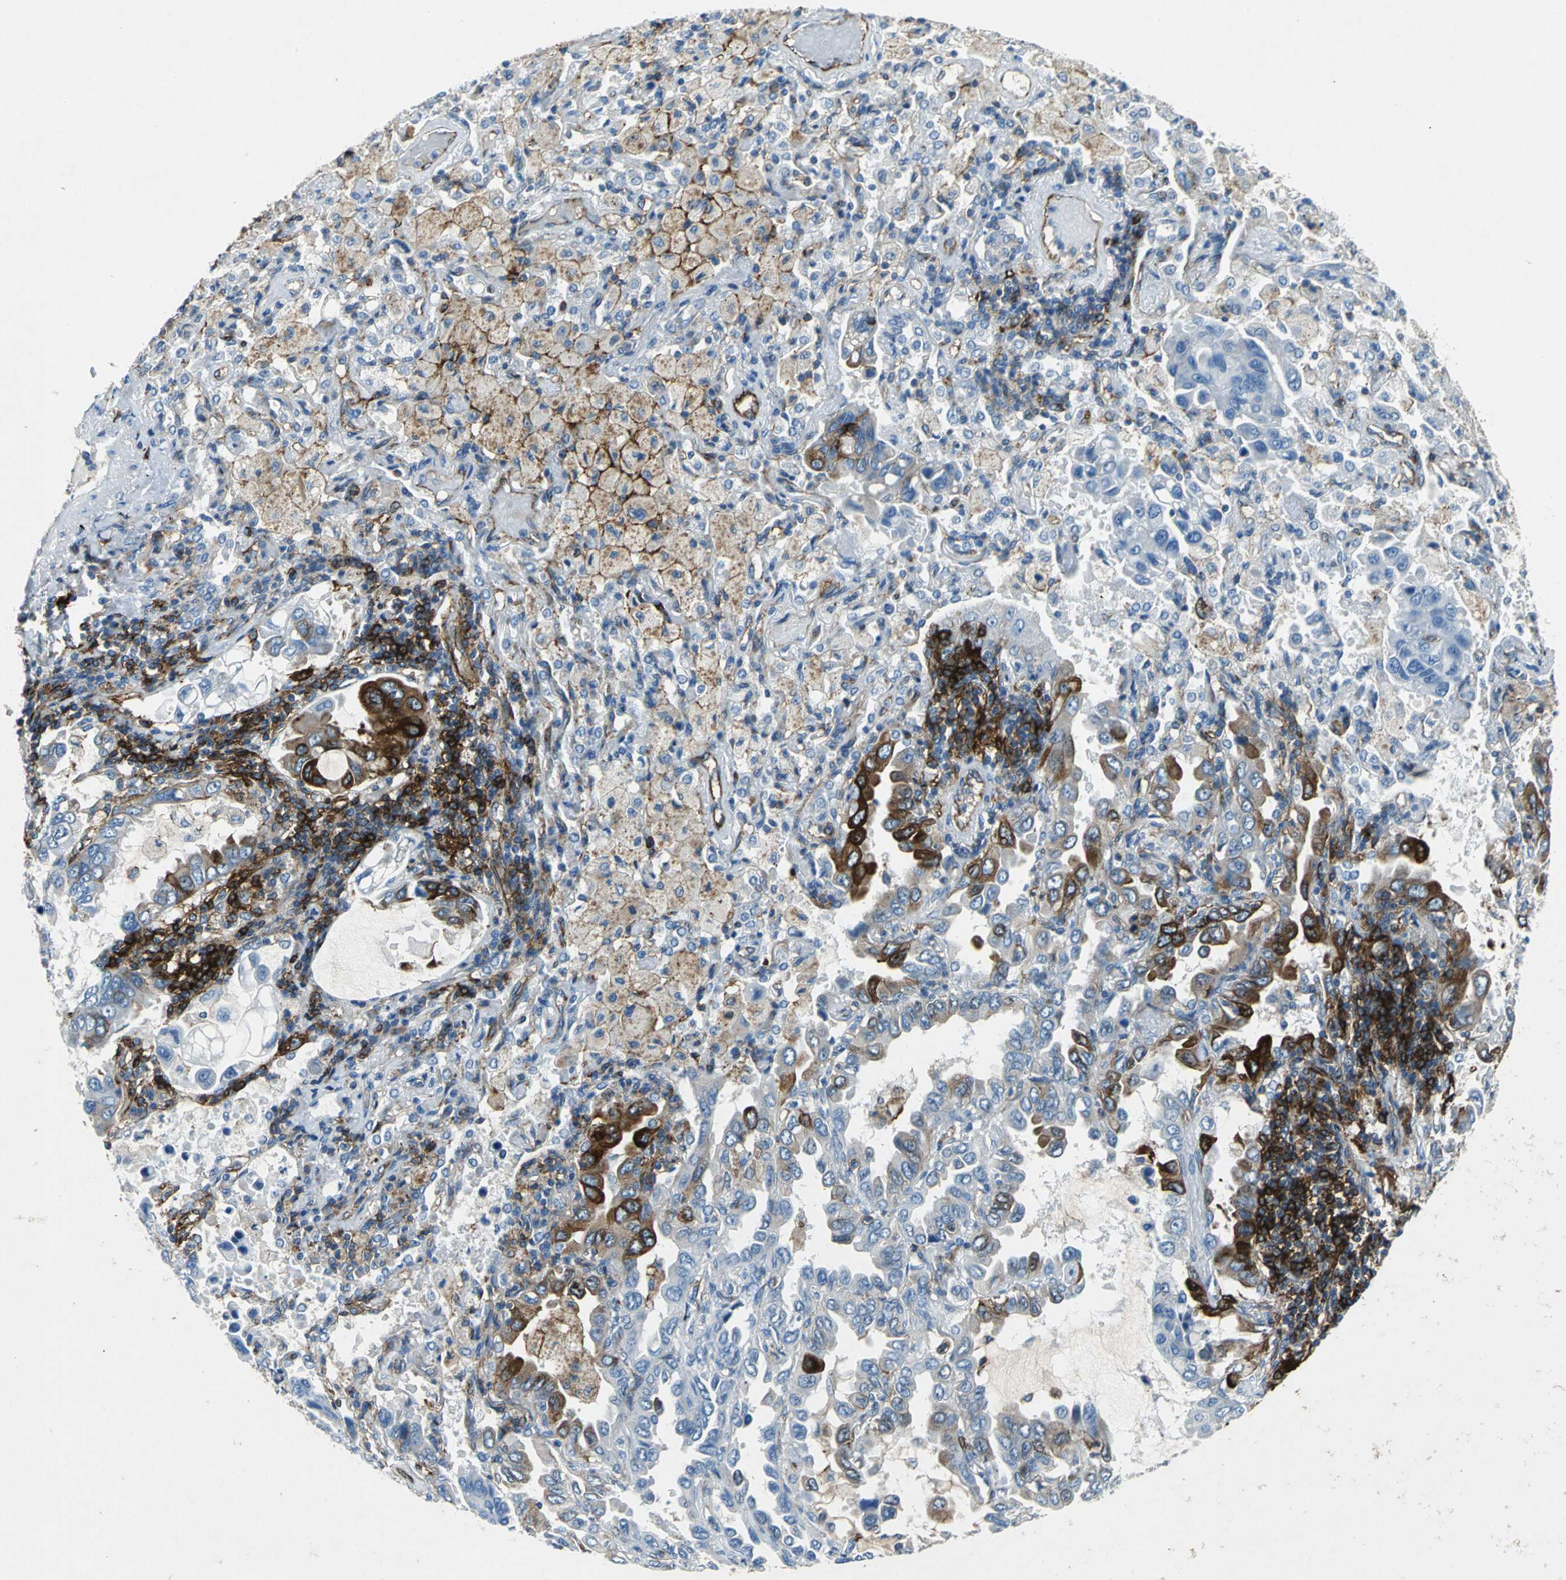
{"staining": {"intensity": "strong", "quantity": "<25%", "location": "cytoplasmic/membranous"}, "tissue": "lung cancer", "cell_type": "Tumor cells", "image_type": "cancer", "snomed": [{"axis": "morphology", "description": "Adenocarcinoma, NOS"}, {"axis": "topography", "description": "Lung"}], "caption": "This micrograph demonstrates immunohistochemistry staining of human lung cancer, with medium strong cytoplasmic/membranous expression in approximately <25% of tumor cells.", "gene": "RPS13", "patient": {"sex": "male", "age": 64}}